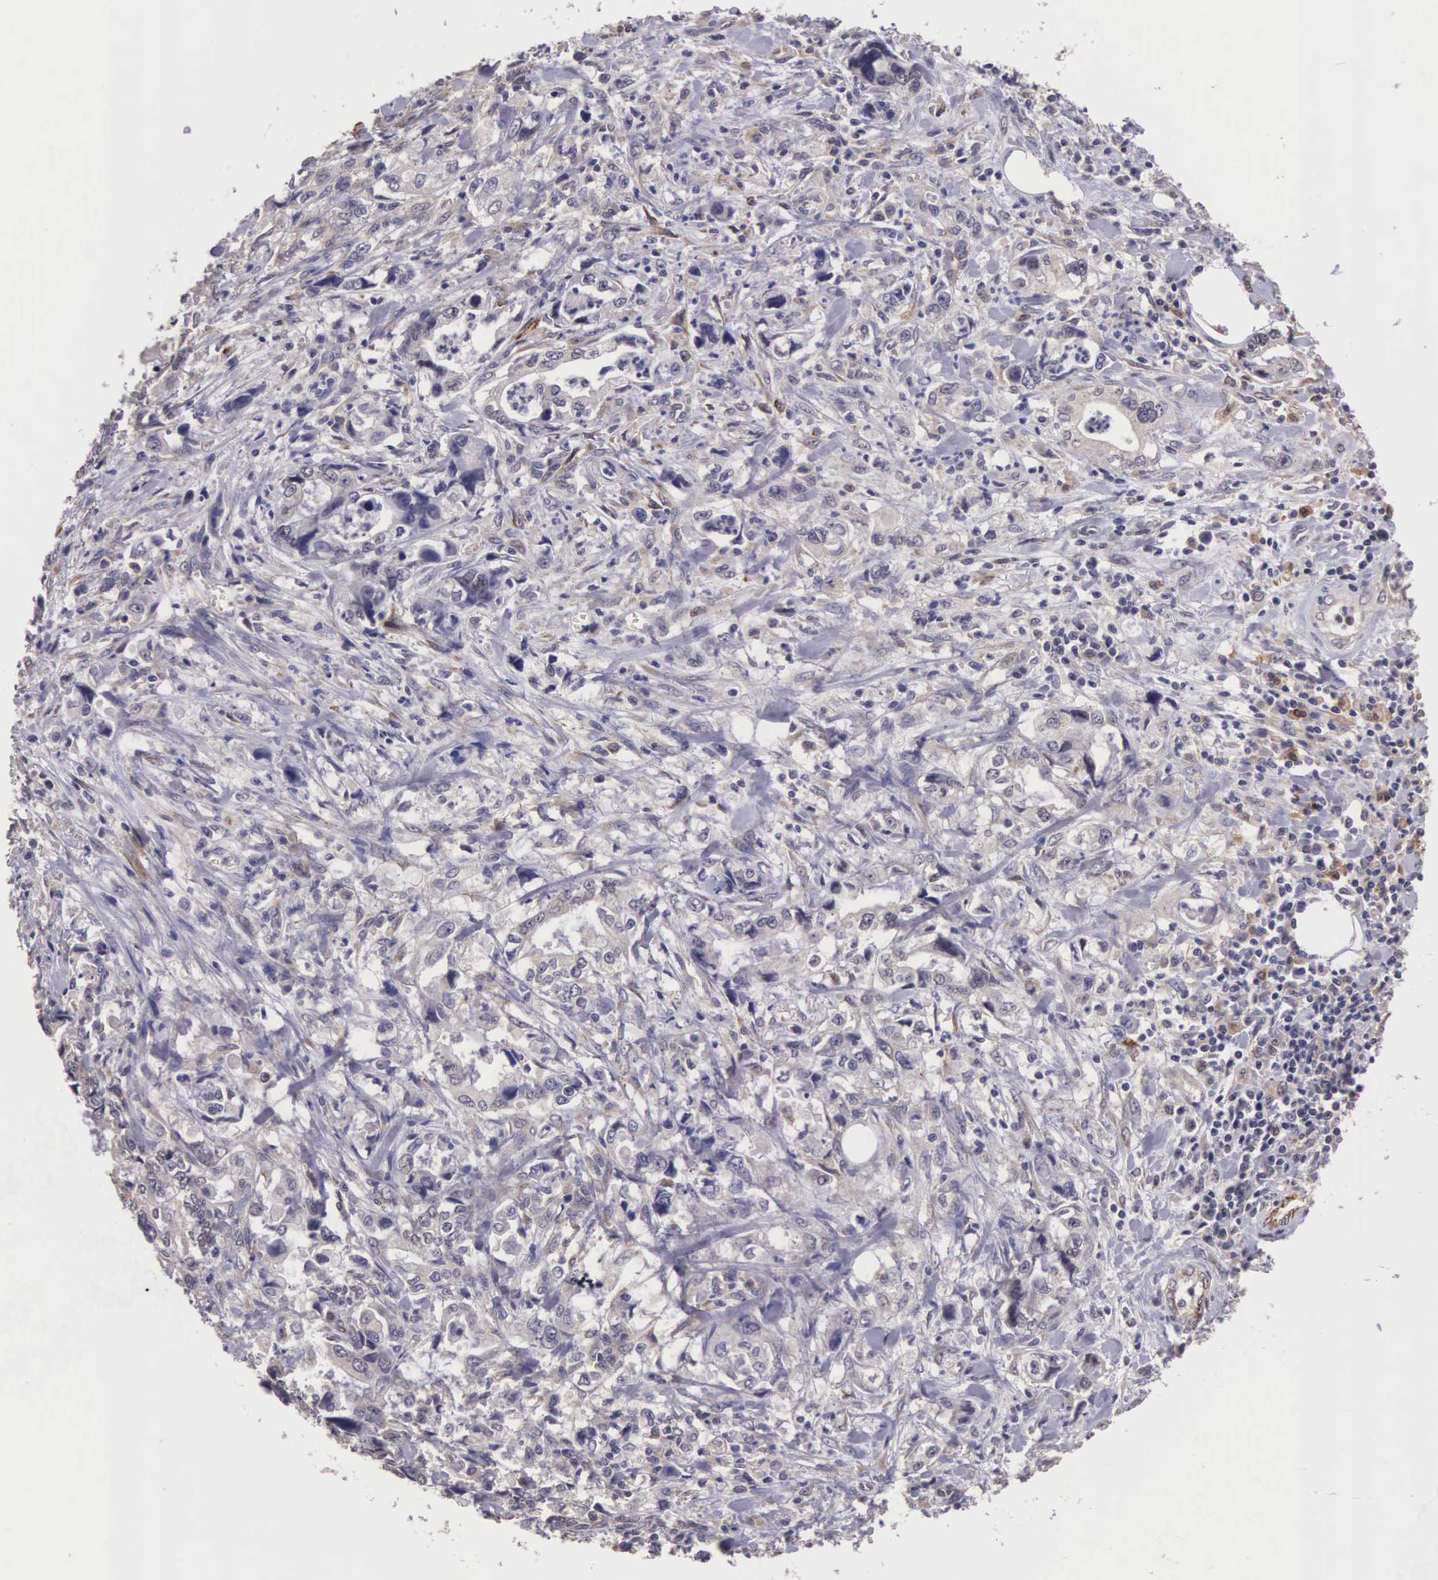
{"staining": {"intensity": "negative", "quantity": "none", "location": "none"}, "tissue": "stomach cancer", "cell_type": "Tumor cells", "image_type": "cancer", "snomed": [{"axis": "morphology", "description": "Adenocarcinoma, NOS"}, {"axis": "topography", "description": "Pancreas"}, {"axis": "topography", "description": "Stomach, upper"}], "caption": "Protein analysis of stomach cancer (adenocarcinoma) displays no significant expression in tumor cells.", "gene": "CDC45", "patient": {"sex": "male", "age": 77}}